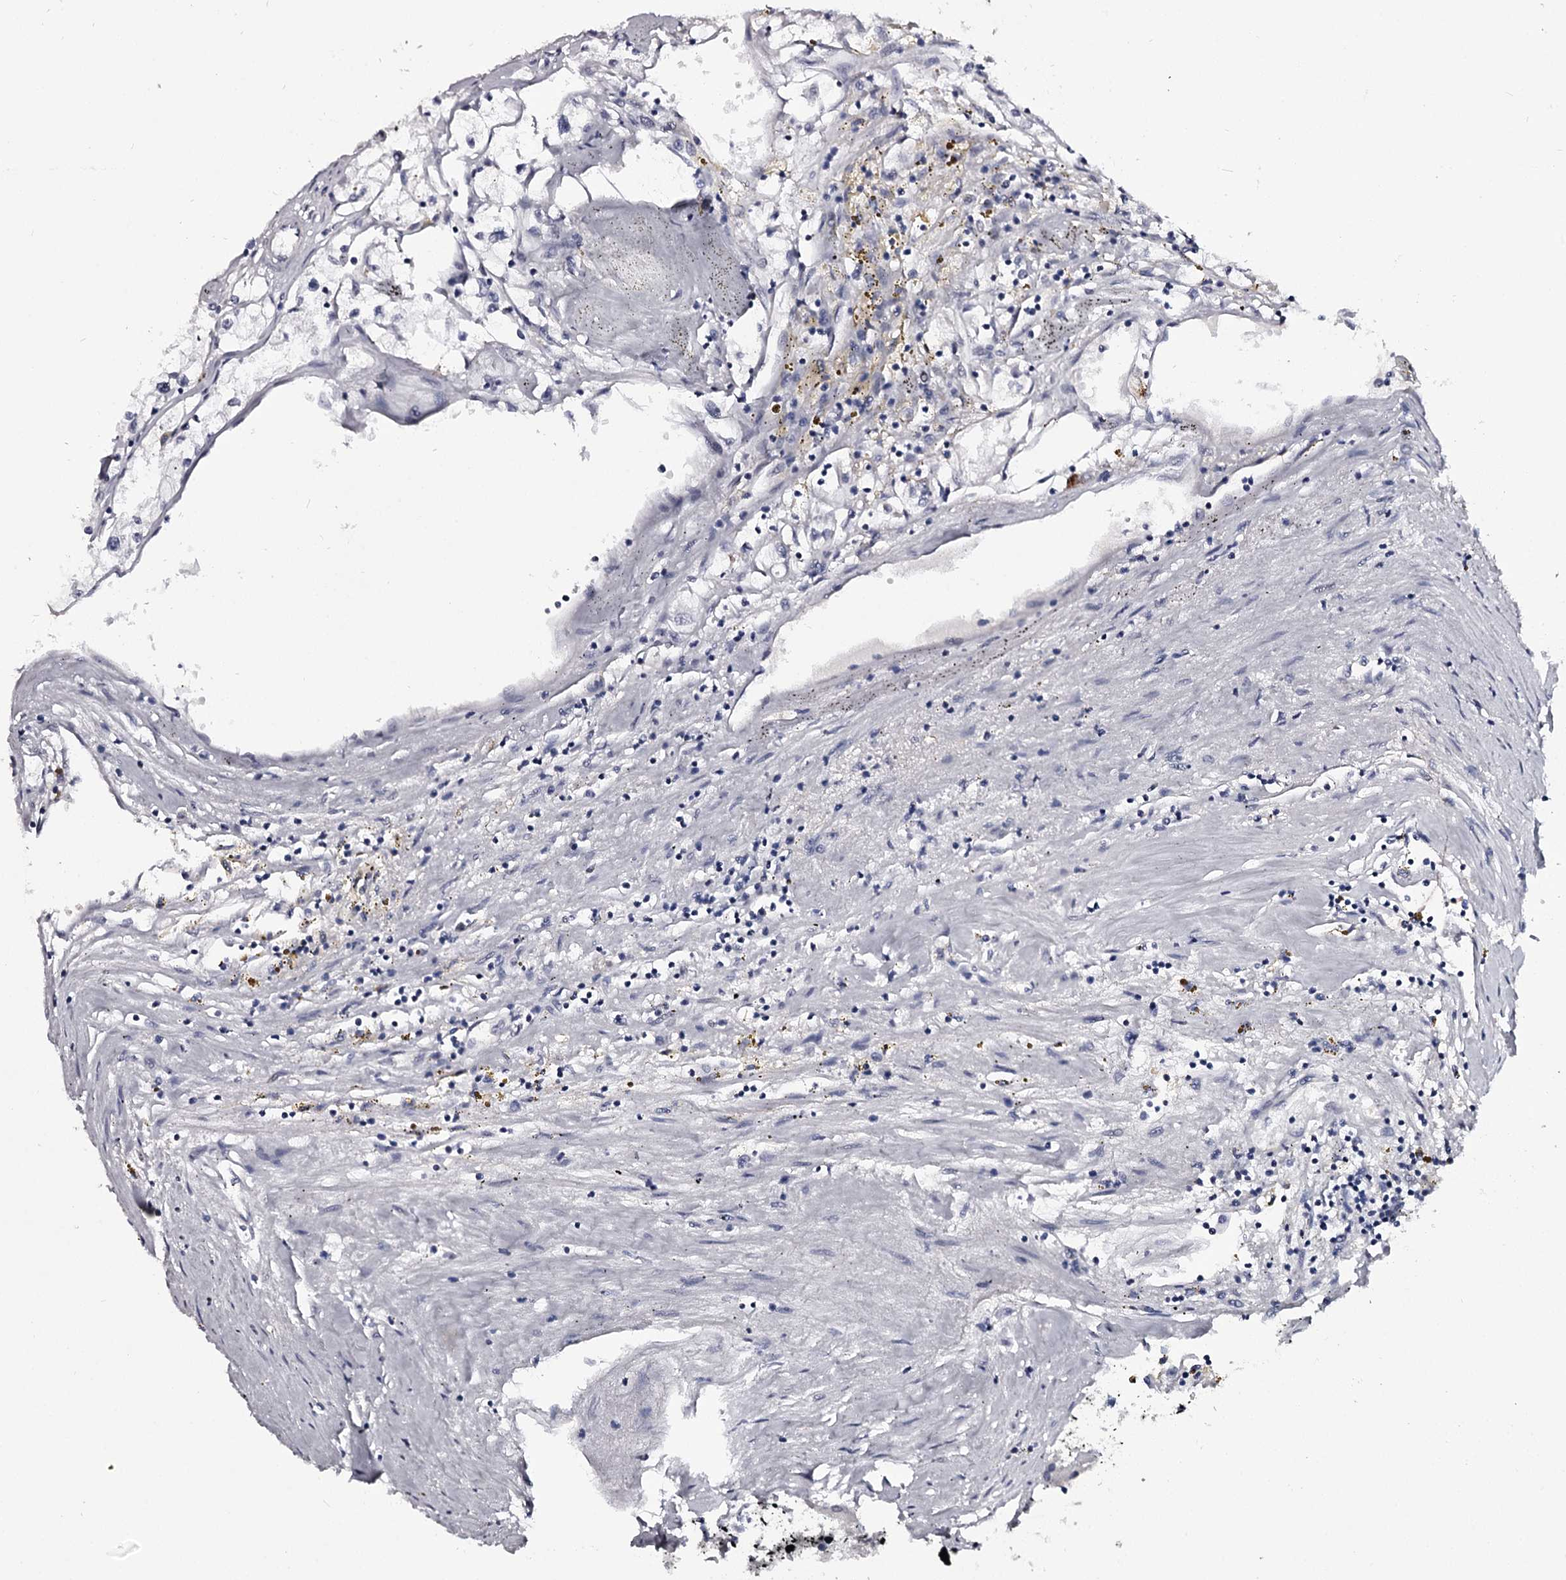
{"staining": {"intensity": "negative", "quantity": "none", "location": "none"}, "tissue": "renal cancer", "cell_type": "Tumor cells", "image_type": "cancer", "snomed": [{"axis": "morphology", "description": "Adenocarcinoma, NOS"}, {"axis": "topography", "description": "Kidney"}], "caption": "This is an immunohistochemistry image of human renal adenocarcinoma. There is no expression in tumor cells.", "gene": "OVOL2", "patient": {"sex": "male", "age": 56}}